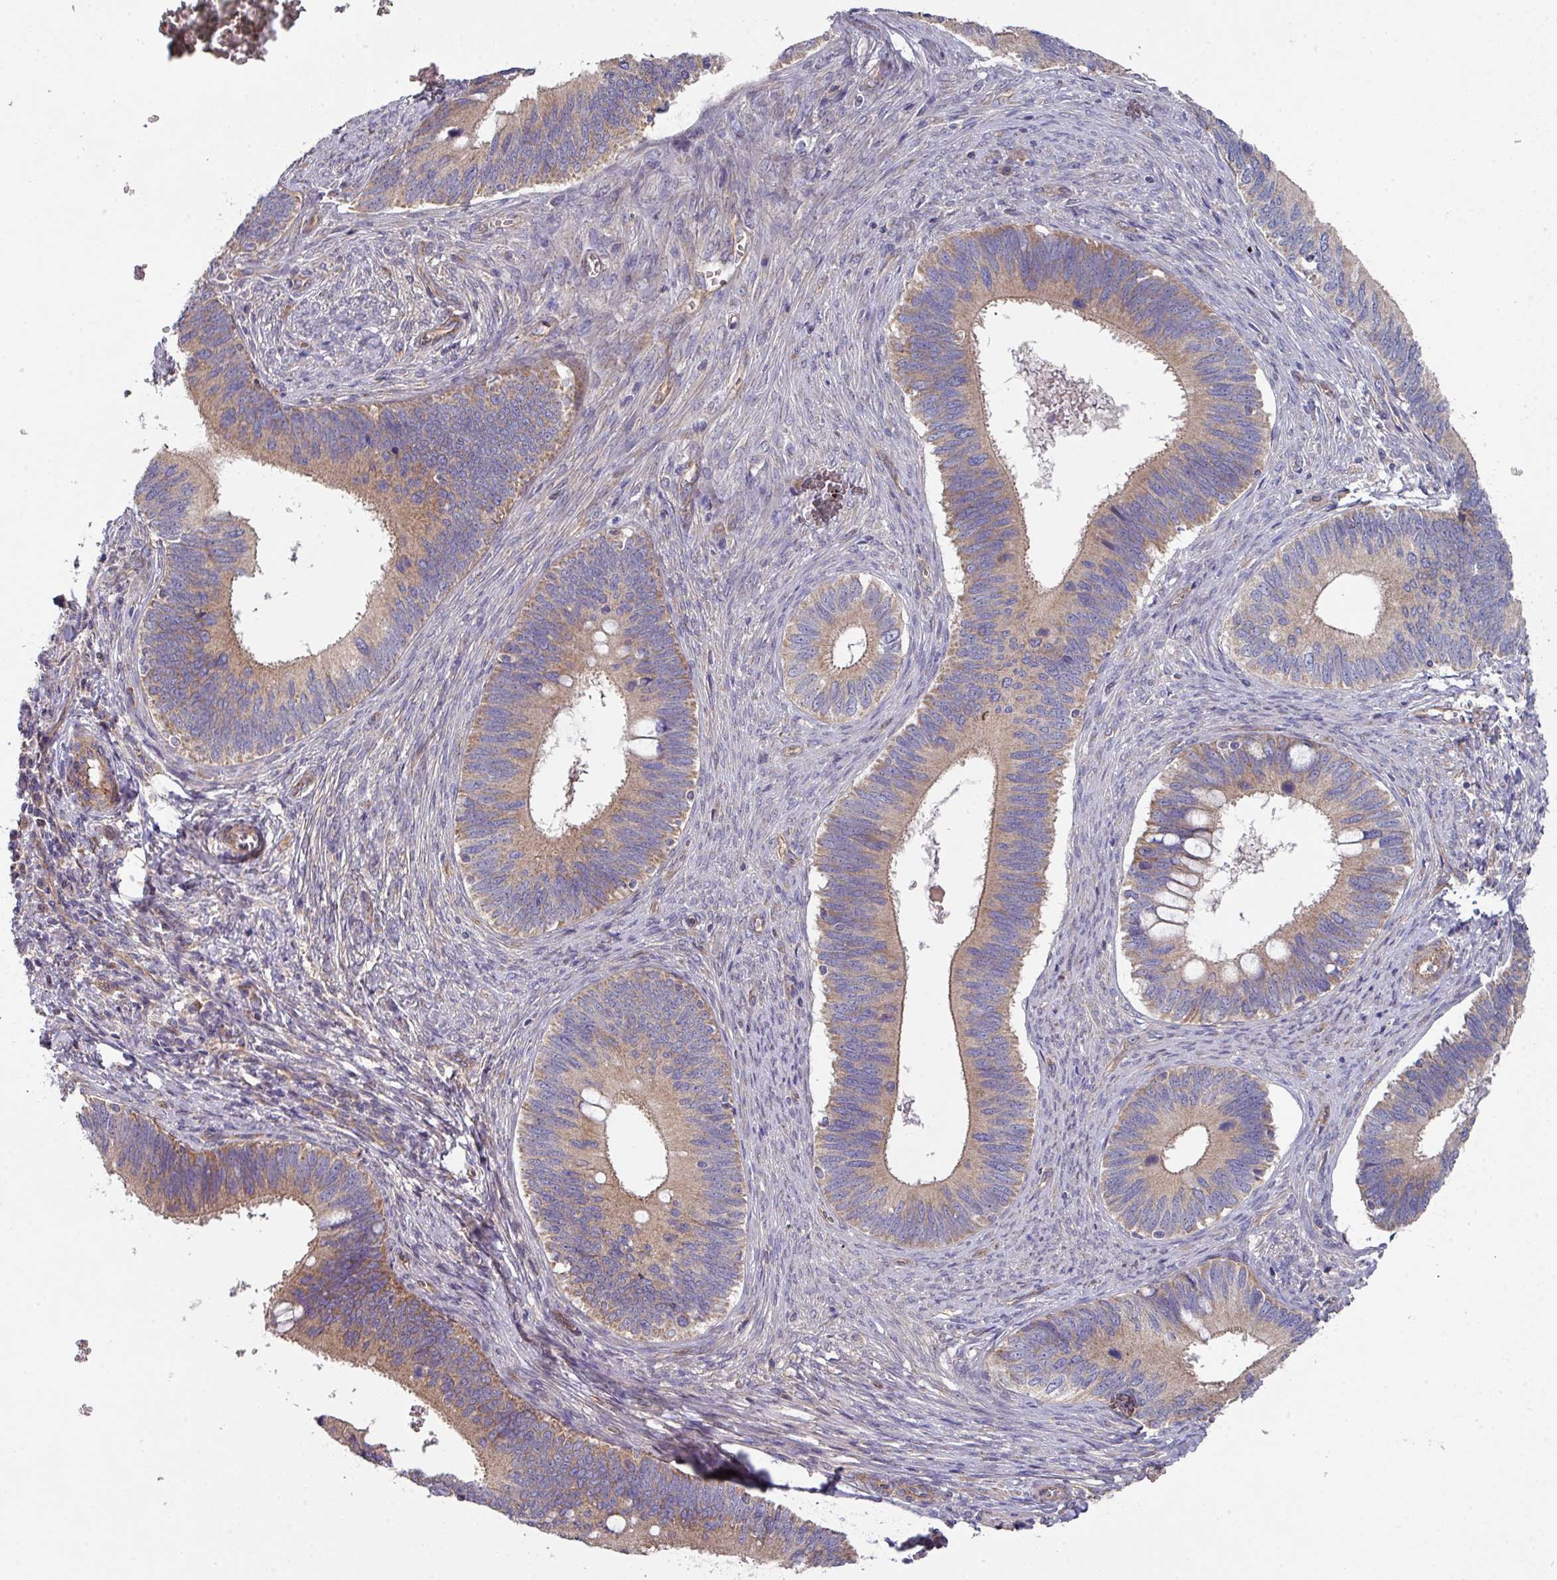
{"staining": {"intensity": "weak", "quantity": ">75%", "location": "cytoplasmic/membranous"}, "tissue": "cervical cancer", "cell_type": "Tumor cells", "image_type": "cancer", "snomed": [{"axis": "morphology", "description": "Adenocarcinoma, NOS"}, {"axis": "topography", "description": "Cervix"}], "caption": "A histopathology image showing weak cytoplasmic/membranous expression in about >75% of tumor cells in cervical cancer, as visualized by brown immunohistochemical staining.", "gene": "DCAF12L2", "patient": {"sex": "female", "age": 42}}